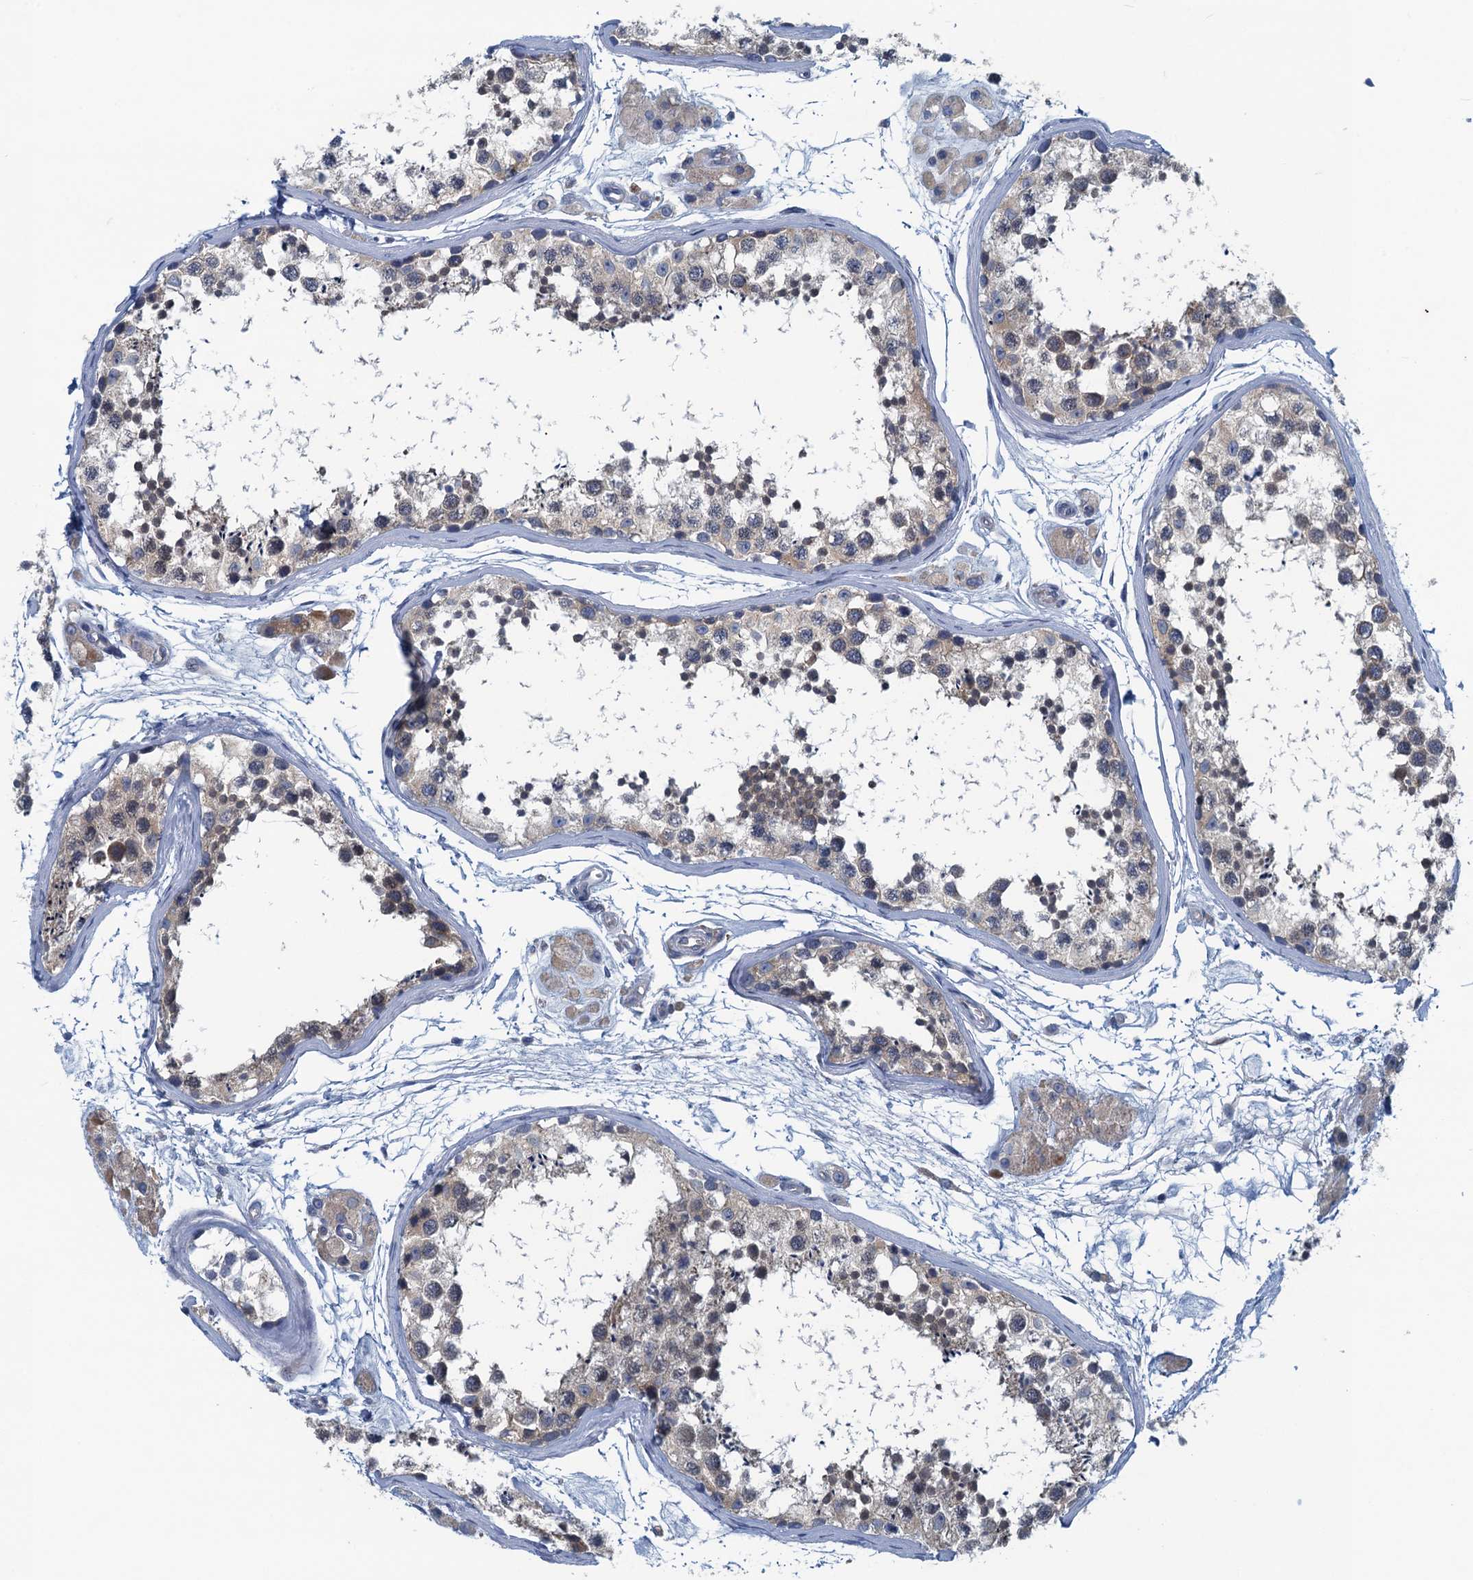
{"staining": {"intensity": "weak", "quantity": "25%-75%", "location": "cytoplasmic/membranous"}, "tissue": "testis", "cell_type": "Cells in seminiferous ducts", "image_type": "normal", "snomed": [{"axis": "morphology", "description": "Normal tissue, NOS"}, {"axis": "topography", "description": "Testis"}], "caption": "An IHC micrograph of benign tissue is shown. Protein staining in brown labels weak cytoplasmic/membranous positivity in testis within cells in seminiferous ducts. (Stains: DAB (3,3'-diaminobenzidine) in brown, nuclei in blue, Microscopy: brightfield microscopy at high magnification).", "gene": "MYDGF", "patient": {"sex": "male", "age": 56}}